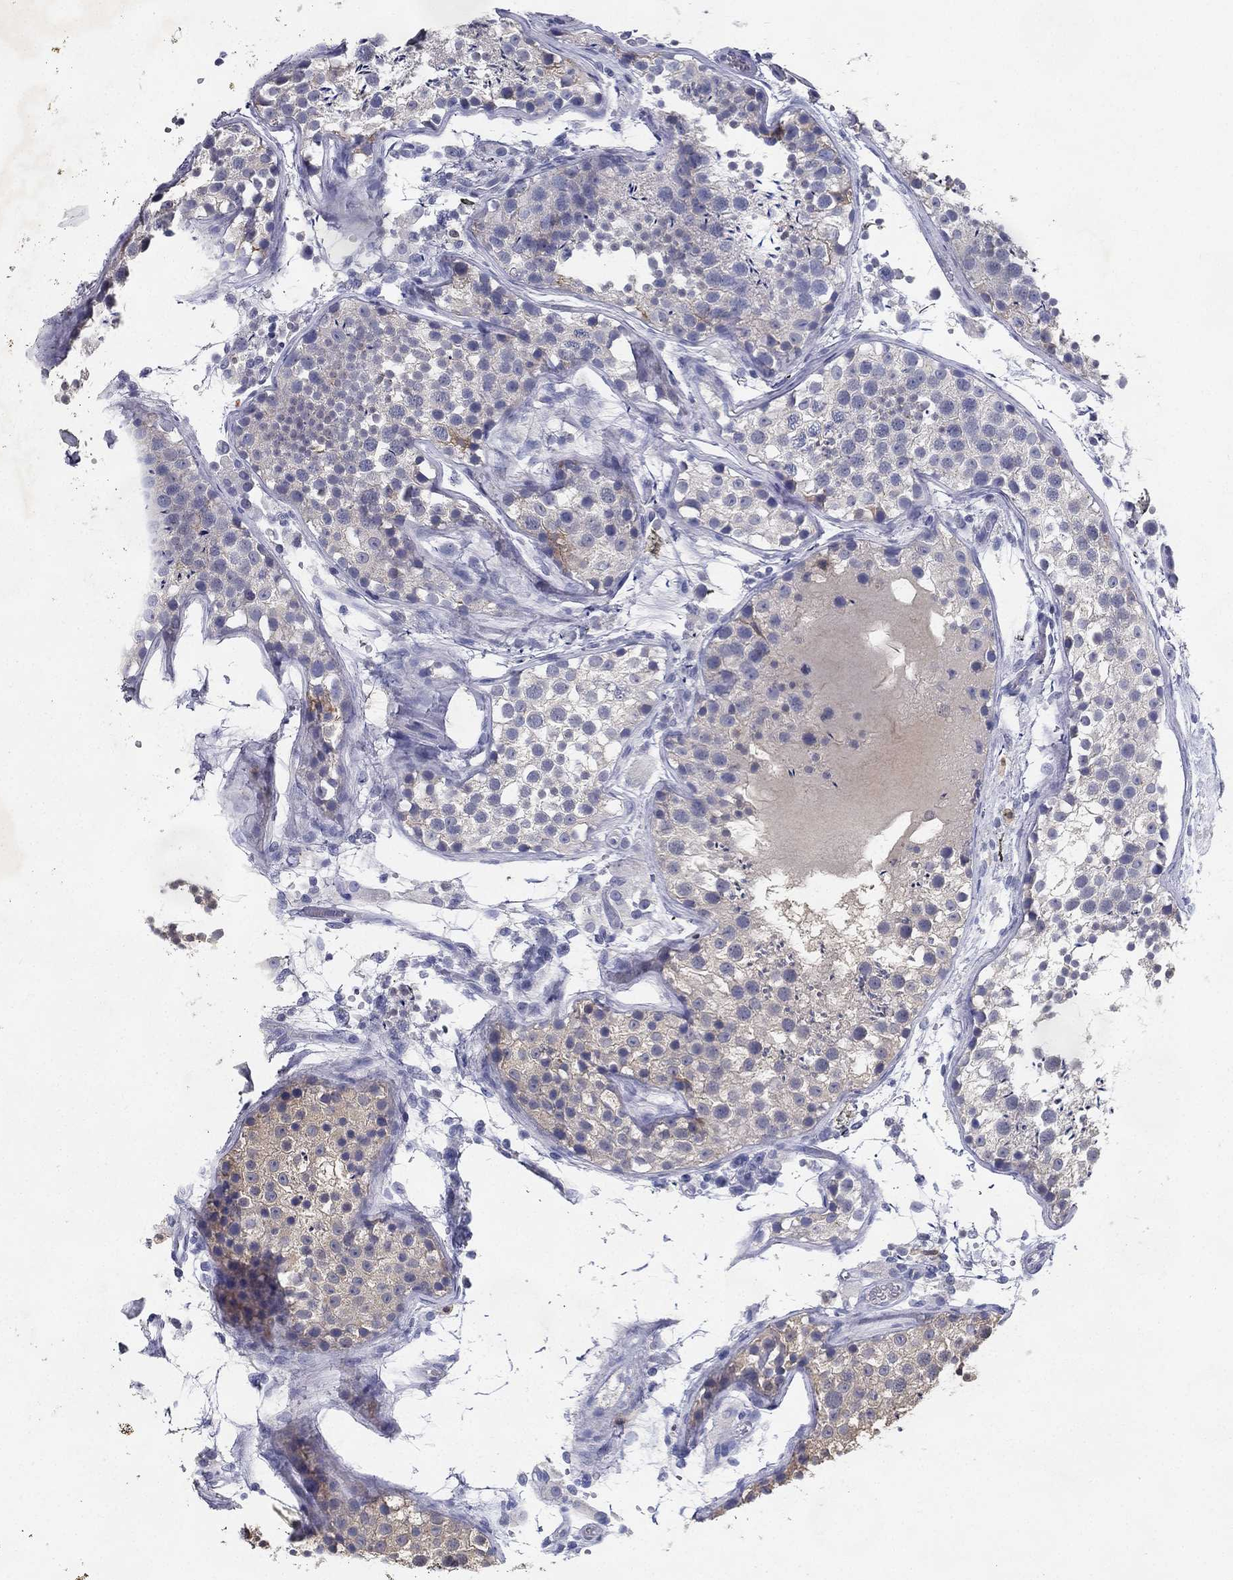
{"staining": {"intensity": "weak", "quantity": ">75%", "location": "cytoplasmic/membranous"}, "tissue": "testis", "cell_type": "Cells in seminiferous ducts", "image_type": "normal", "snomed": [{"axis": "morphology", "description": "Normal tissue, NOS"}, {"axis": "topography", "description": "Testis"}], "caption": "Testis stained for a protein (brown) demonstrates weak cytoplasmic/membranous positive staining in approximately >75% of cells in seminiferous ducts.", "gene": "RGS13", "patient": {"sex": "male", "age": 29}}